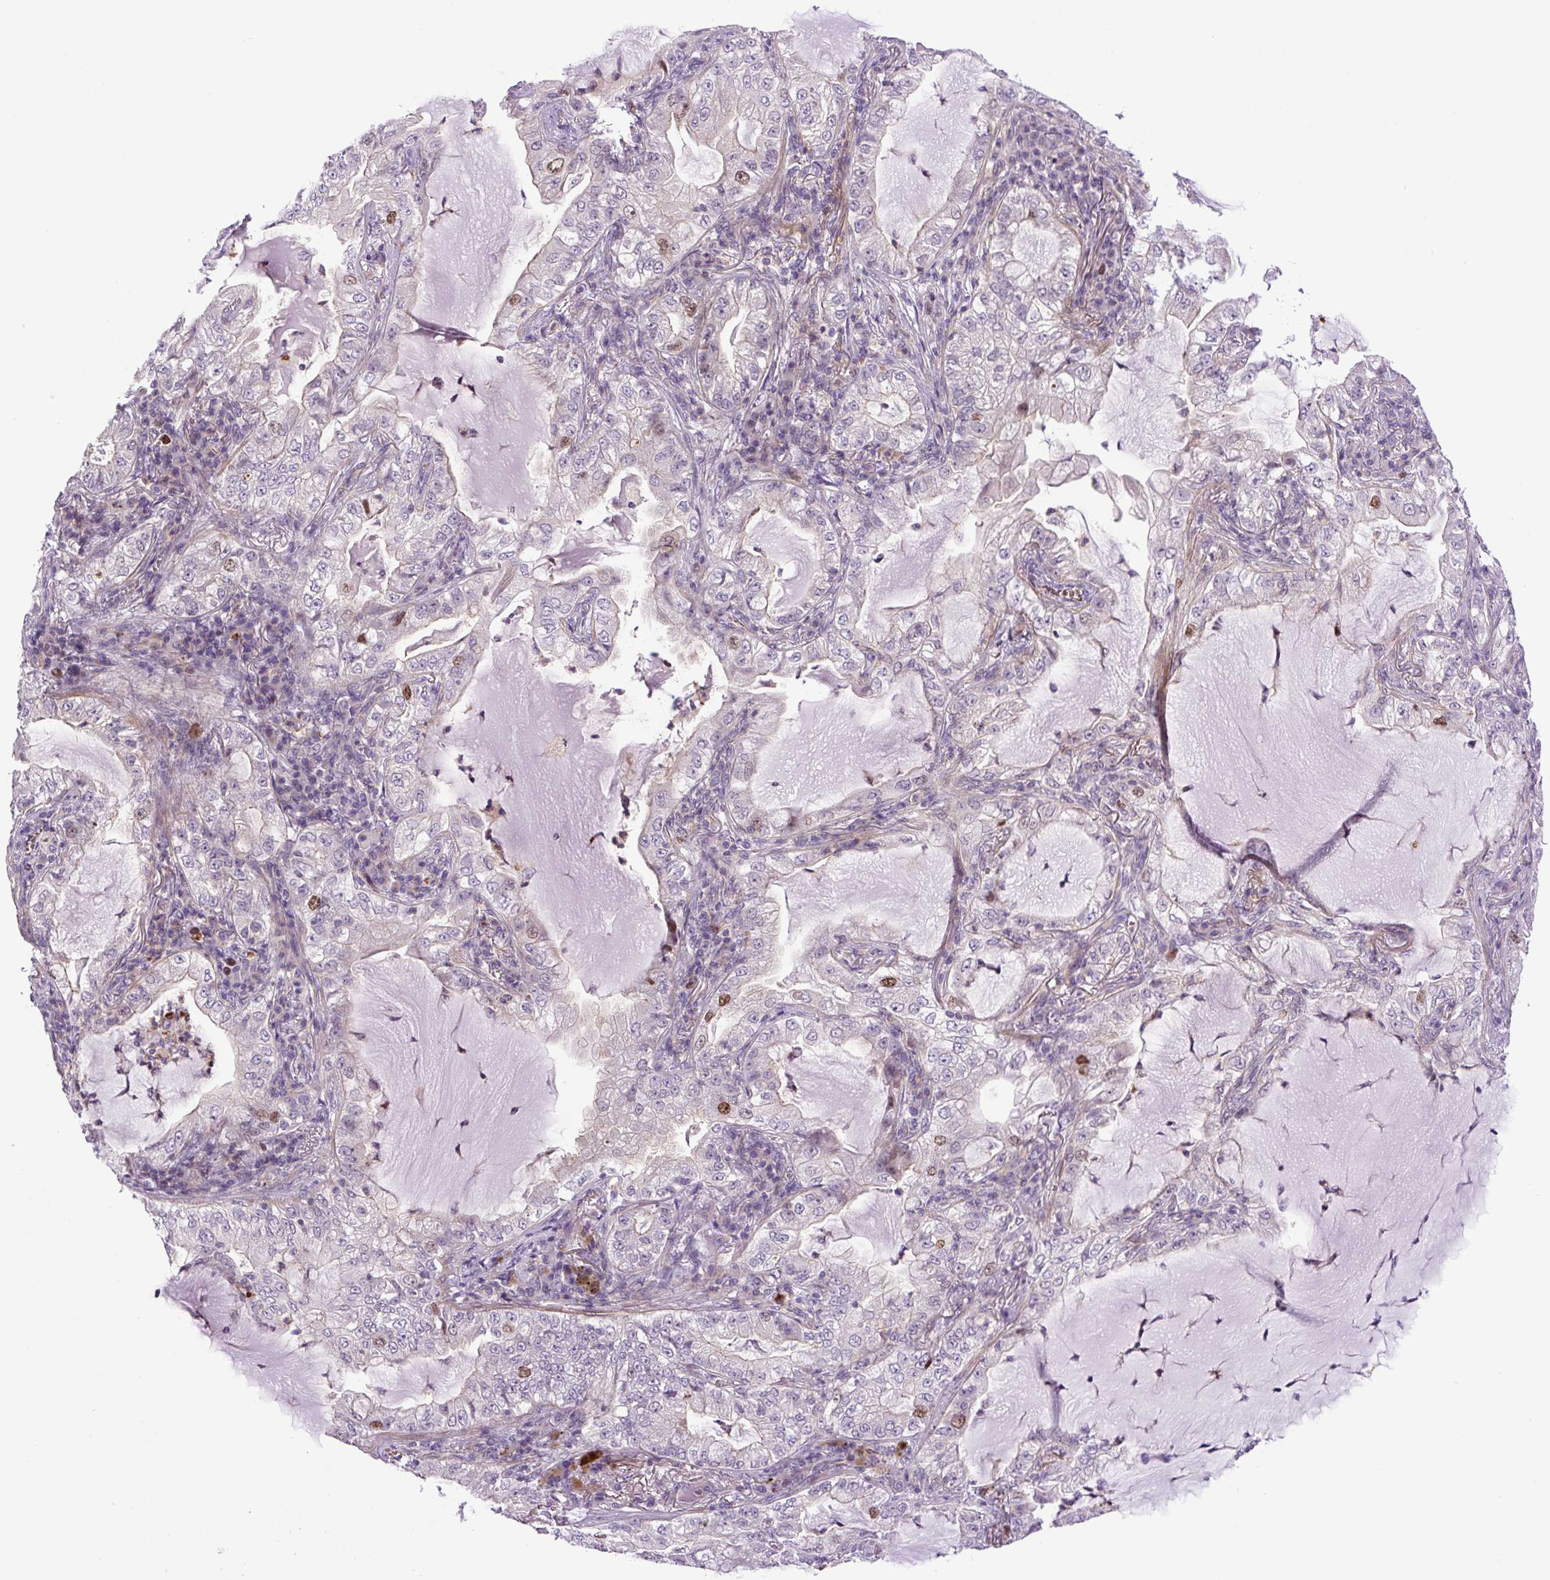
{"staining": {"intensity": "moderate", "quantity": "<25%", "location": "nuclear"}, "tissue": "lung cancer", "cell_type": "Tumor cells", "image_type": "cancer", "snomed": [{"axis": "morphology", "description": "Adenocarcinoma, NOS"}, {"axis": "topography", "description": "Lung"}], "caption": "Immunohistochemical staining of lung adenocarcinoma displays moderate nuclear protein positivity in approximately <25% of tumor cells.", "gene": "KIFC1", "patient": {"sex": "female", "age": 73}}